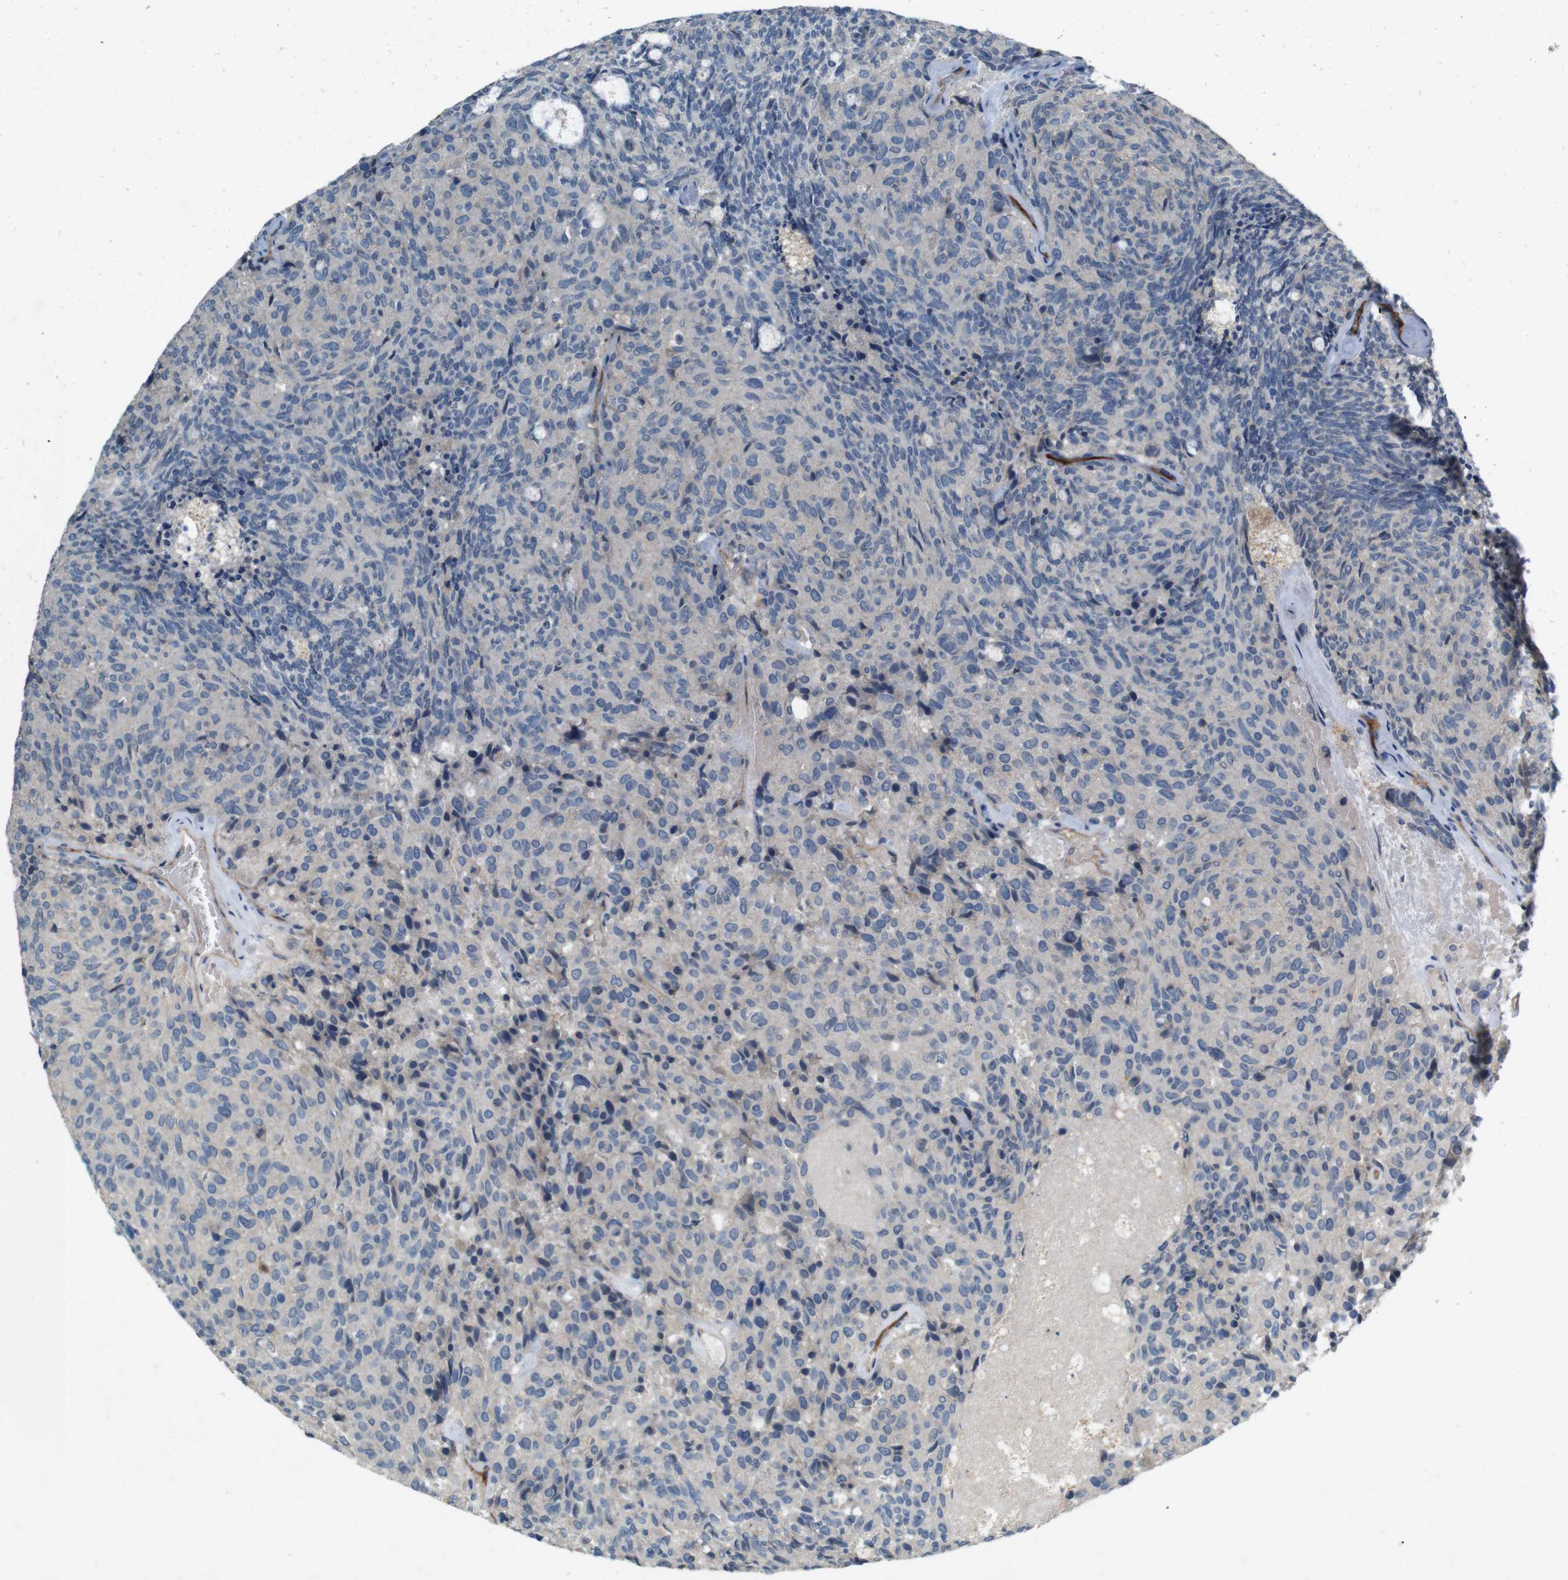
{"staining": {"intensity": "negative", "quantity": "none", "location": "none"}, "tissue": "carcinoid", "cell_type": "Tumor cells", "image_type": "cancer", "snomed": [{"axis": "morphology", "description": "Carcinoid, malignant, NOS"}, {"axis": "topography", "description": "Pancreas"}], "caption": "The immunohistochemistry micrograph has no significant expression in tumor cells of carcinoid tissue. (Stains: DAB immunohistochemistry (IHC) with hematoxylin counter stain, Microscopy: brightfield microscopy at high magnification).", "gene": "PVR", "patient": {"sex": "female", "age": 54}}